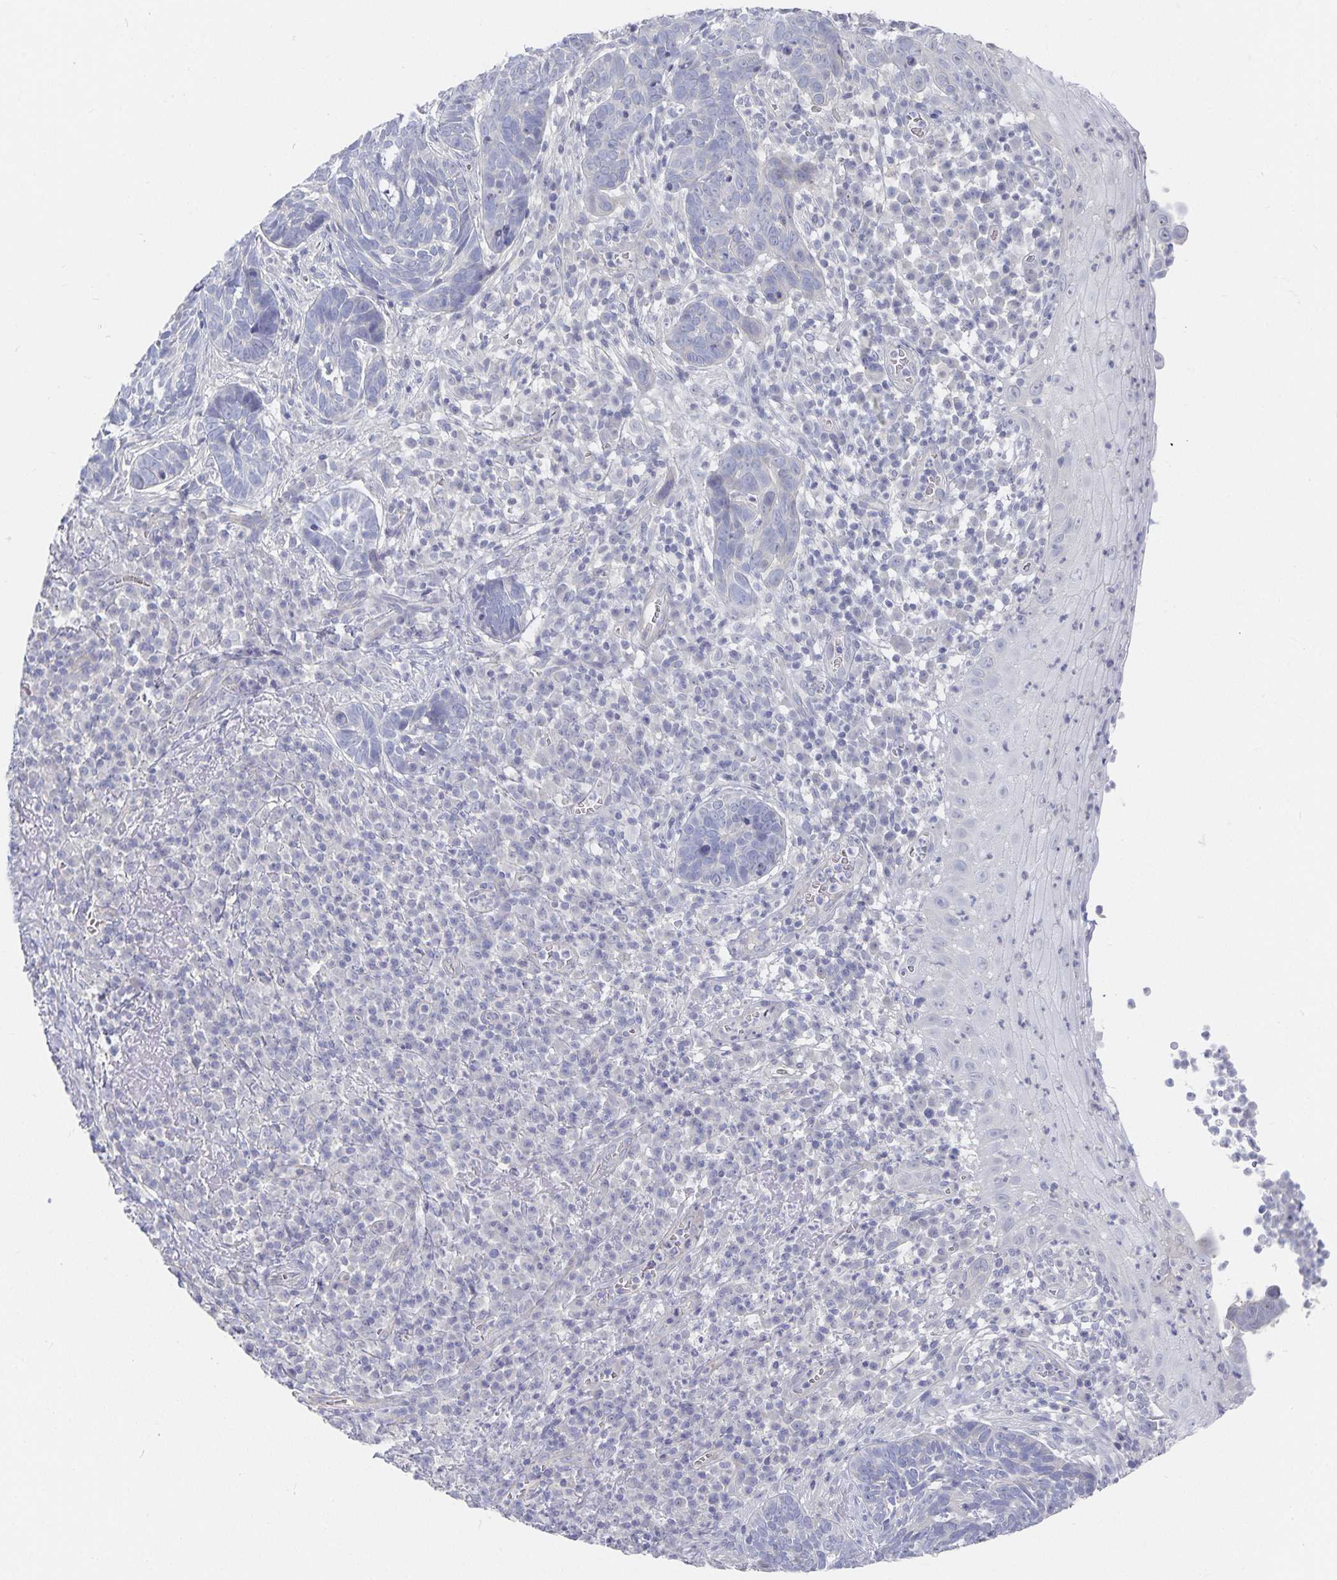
{"staining": {"intensity": "negative", "quantity": "none", "location": "none"}, "tissue": "skin cancer", "cell_type": "Tumor cells", "image_type": "cancer", "snomed": [{"axis": "morphology", "description": "Basal cell carcinoma"}, {"axis": "topography", "description": "Skin"}, {"axis": "topography", "description": "Skin of face"}], "caption": "DAB immunohistochemical staining of skin cancer (basal cell carcinoma) exhibits no significant expression in tumor cells.", "gene": "DNAH9", "patient": {"sex": "female", "age": 95}}